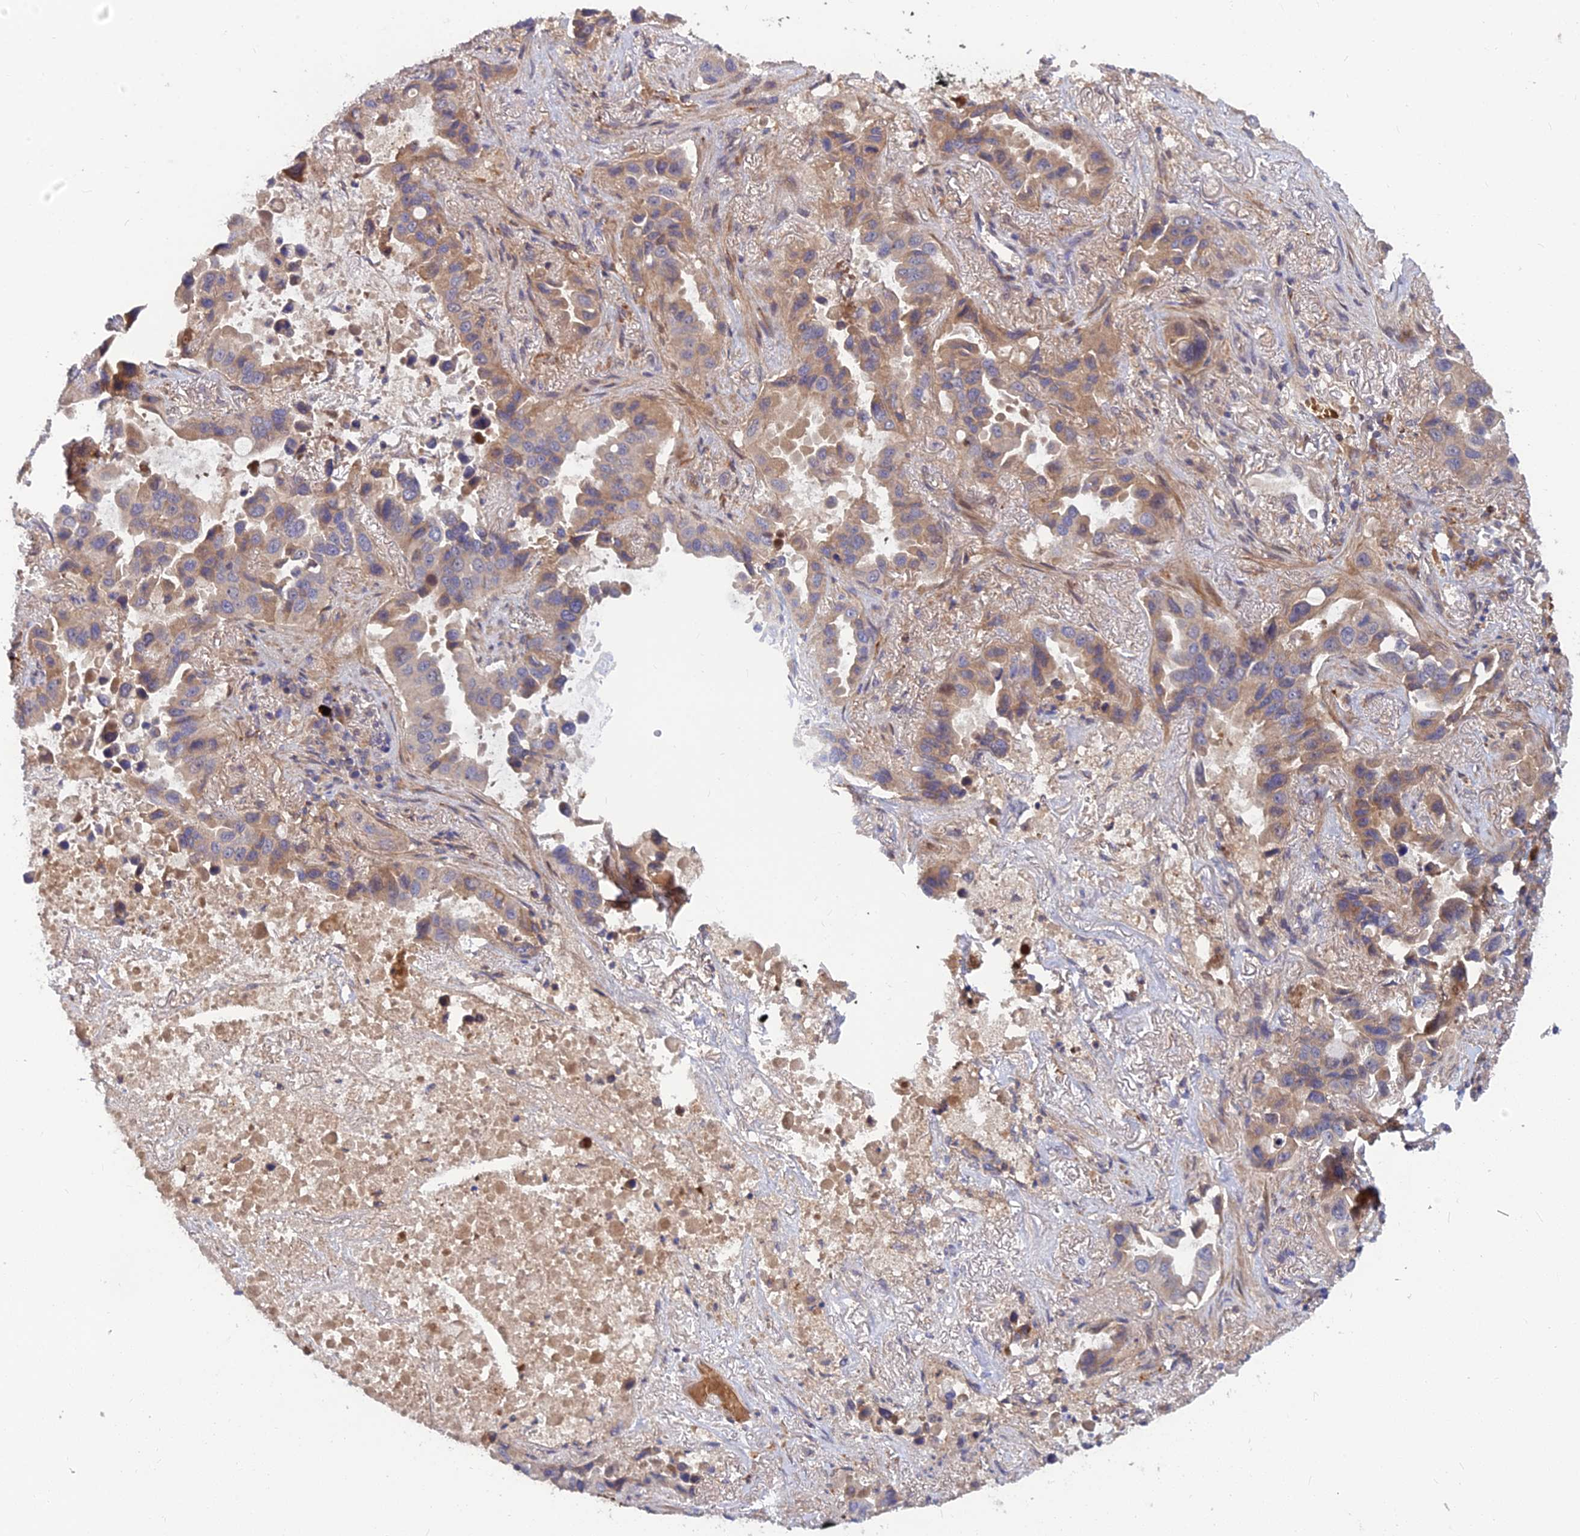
{"staining": {"intensity": "weak", "quantity": "<25%", "location": "cytoplasmic/membranous"}, "tissue": "lung cancer", "cell_type": "Tumor cells", "image_type": "cancer", "snomed": [{"axis": "morphology", "description": "Adenocarcinoma, NOS"}, {"axis": "topography", "description": "Lung"}], "caption": "High power microscopy micrograph of an IHC histopathology image of lung cancer (adenocarcinoma), revealing no significant expression in tumor cells.", "gene": "FAM151B", "patient": {"sex": "male", "age": 64}}